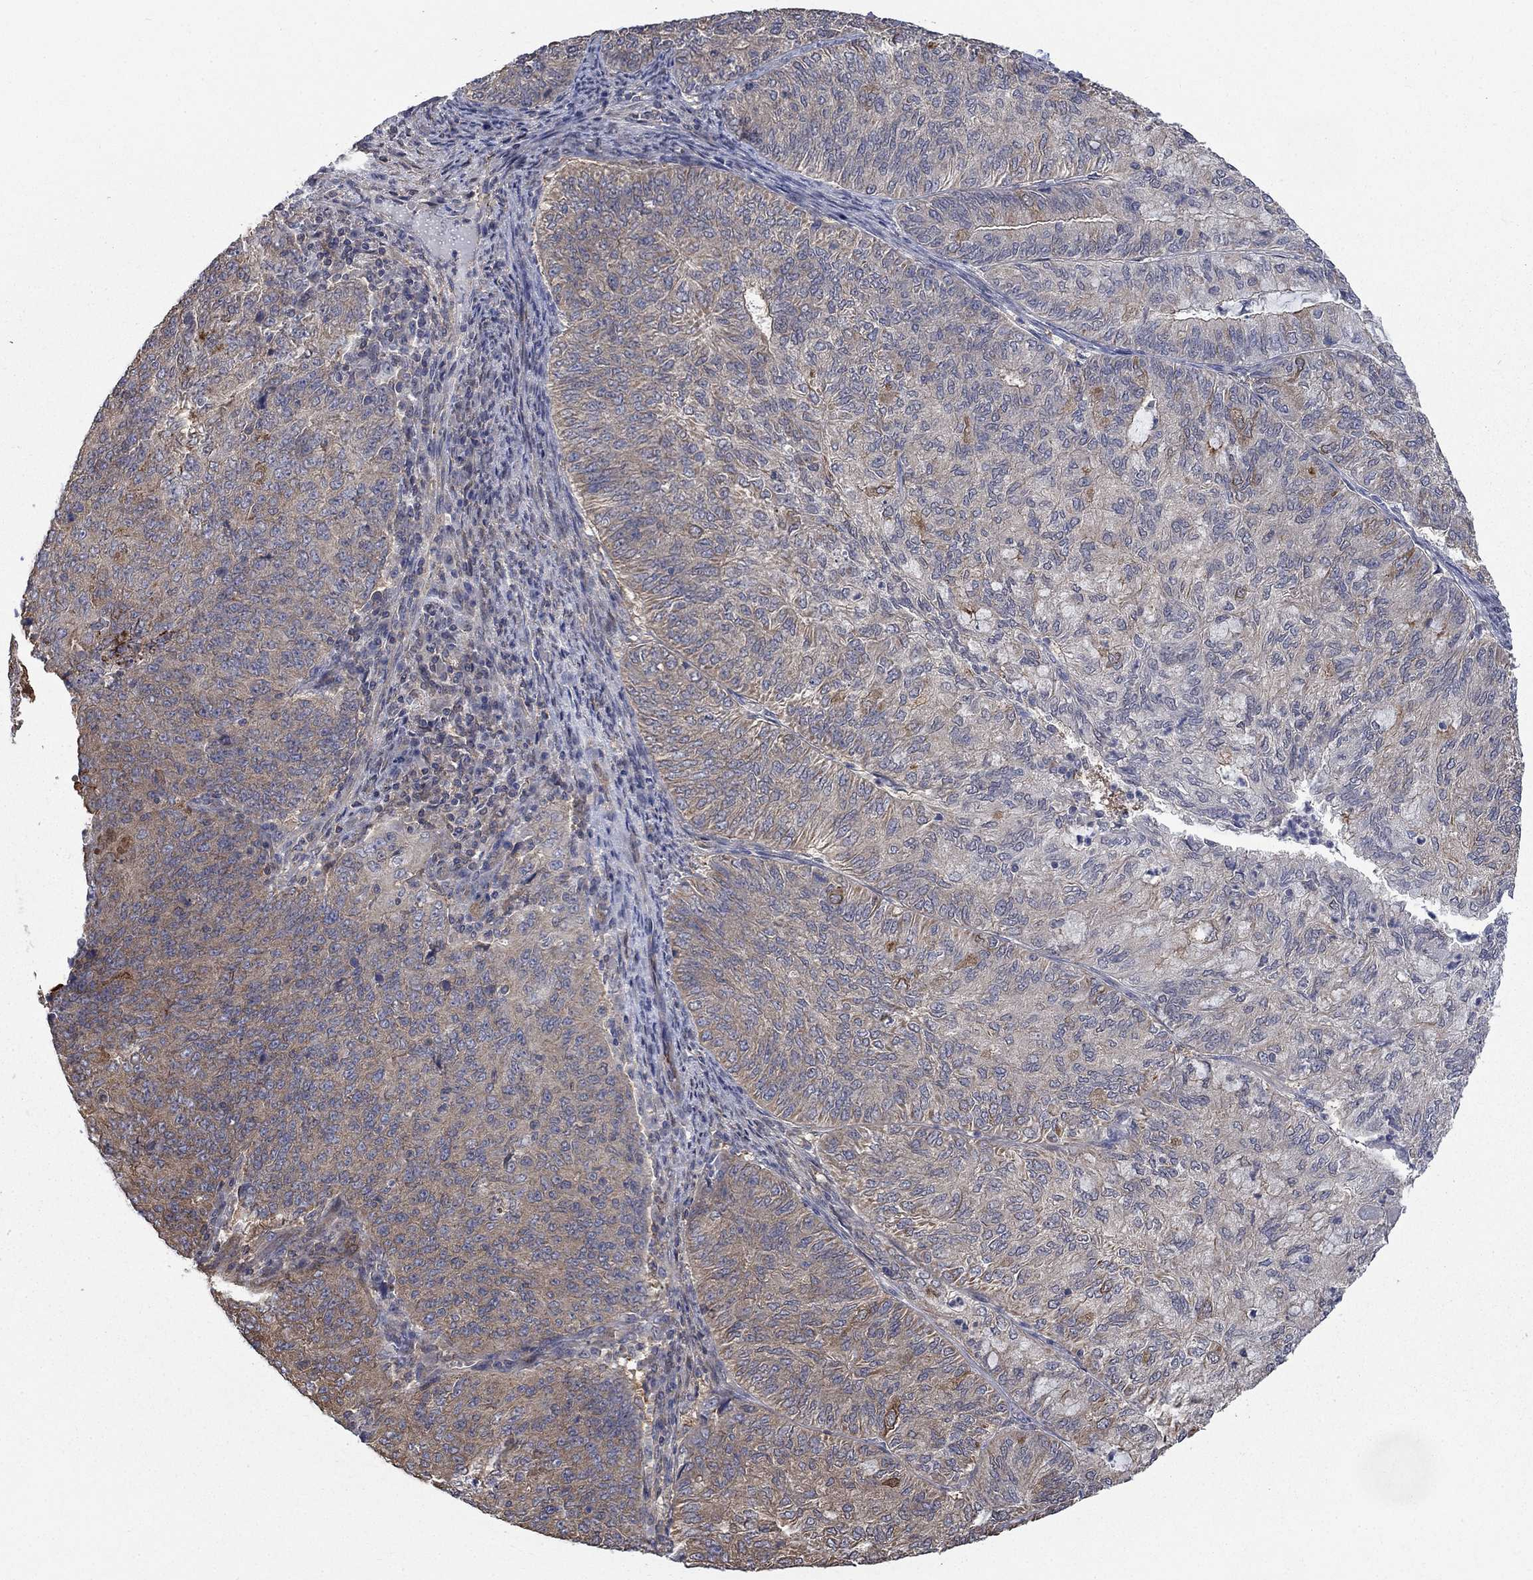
{"staining": {"intensity": "moderate", "quantity": "25%-75%", "location": "cytoplasmic/membranous"}, "tissue": "endometrial cancer", "cell_type": "Tumor cells", "image_type": "cancer", "snomed": [{"axis": "morphology", "description": "Adenocarcinoma, NOS"}, {"axis": "topography", "description": "Endometrium"}], "caption": "Adenocarcinoma (endometrial) stained with DAB immunohistochemistry (IHC) demonstrates medium levels of moderate cytoplasmic/membranous expression in approximately 25%-75% of tumor cells.", "gene": "PDZD2", "patient": {"sex": "female", "age": 82}}